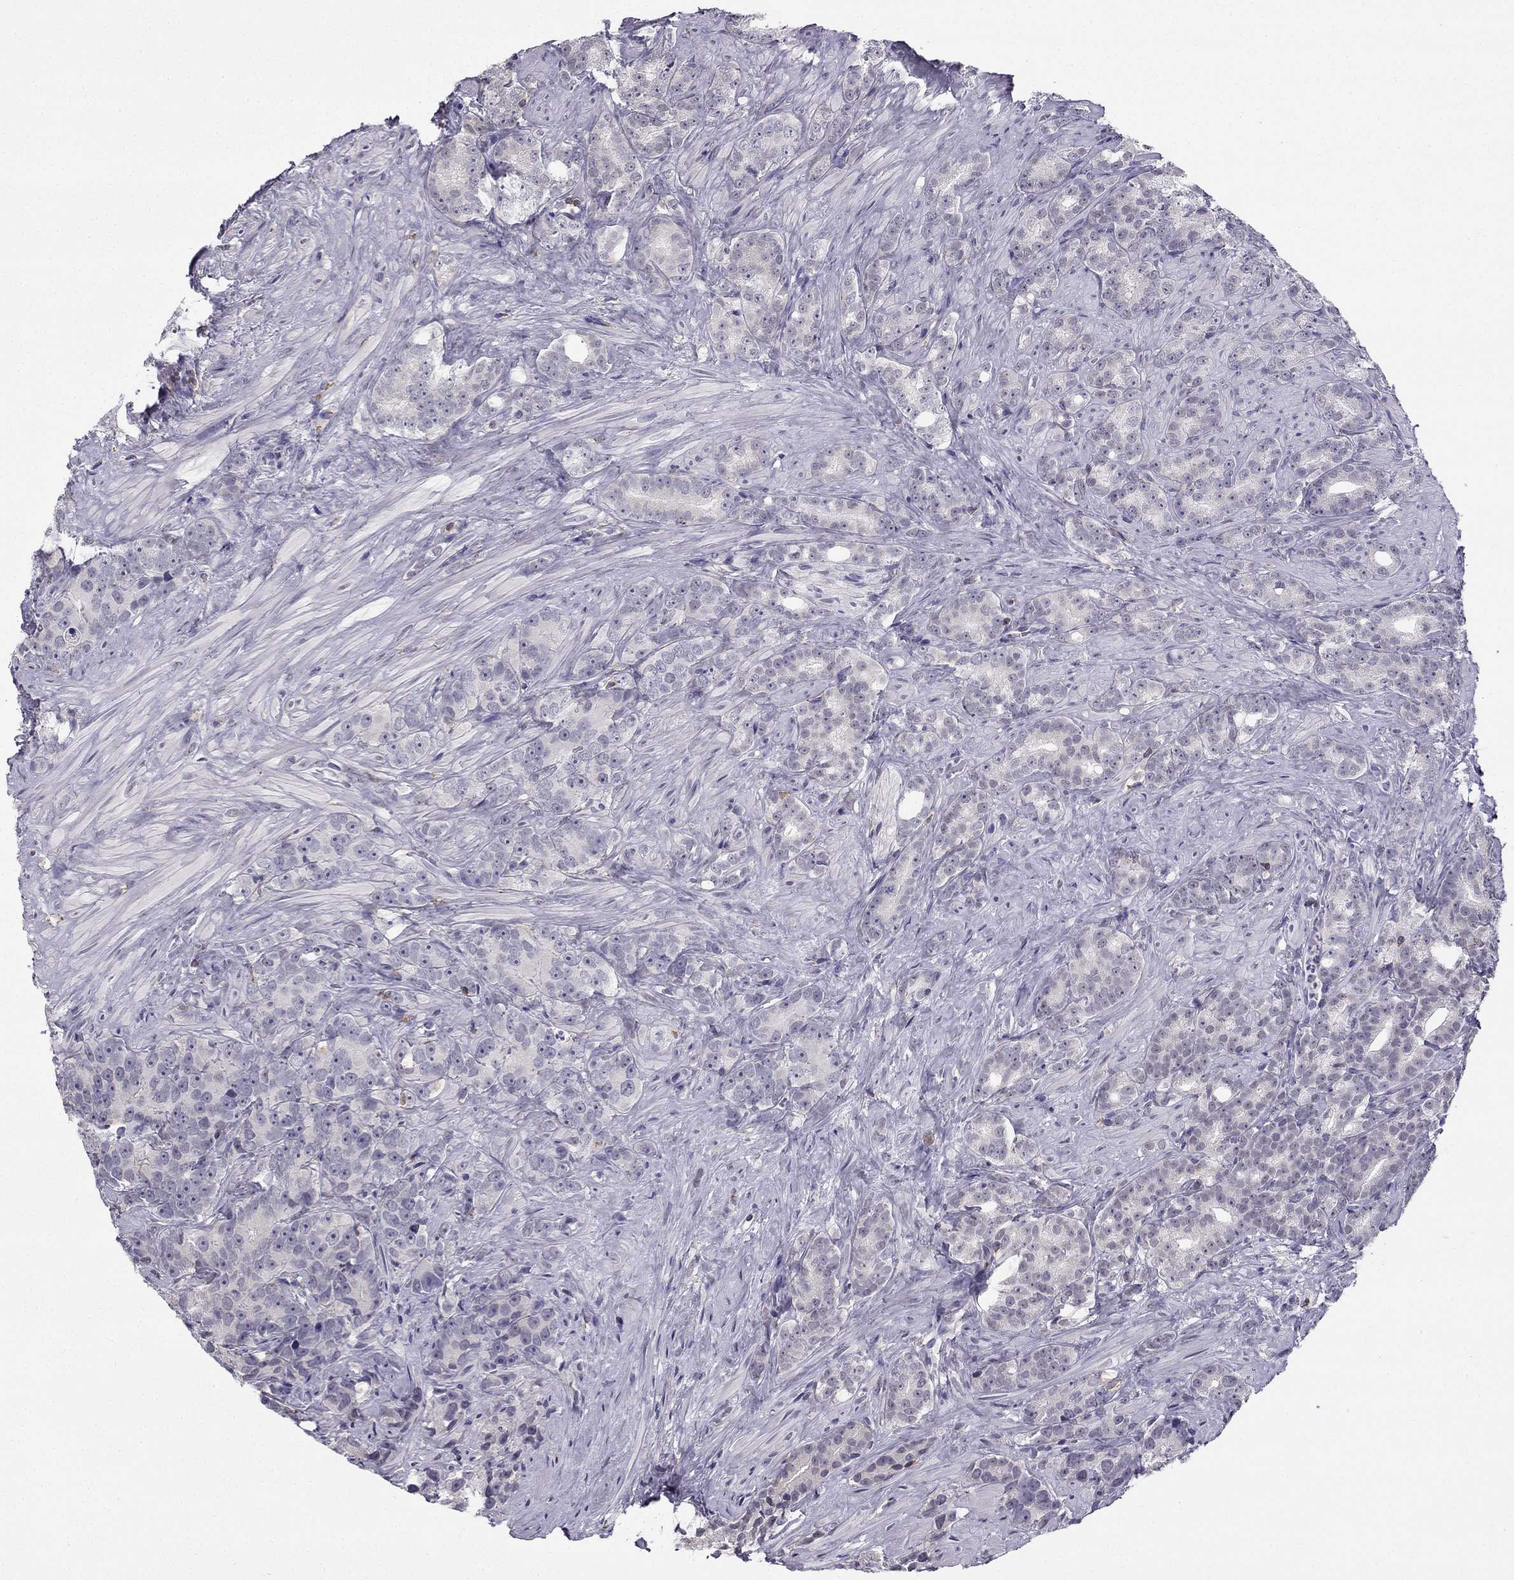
{"staining": {"intensity": "negative", "quantity": "none", "location": "none"}, "tissue": "prostate cancer", "cell_type": "Tumor cells", "image_type": "cancer", "snomed": [{"axis": "morphology", "description": "Adenocarcinoma, High grade"}, {"axis": "topography", "description": "Prostate"}], "caption": "IHC of human high-grade adenocarcinoma (prostate) reveals no expression in tumor cells. (Brightfield microscopy of DAB immunohistochemistry (IHC) at high magnification).", "gene": "CCK", "patient": {"sex": "male", "age": 90}}